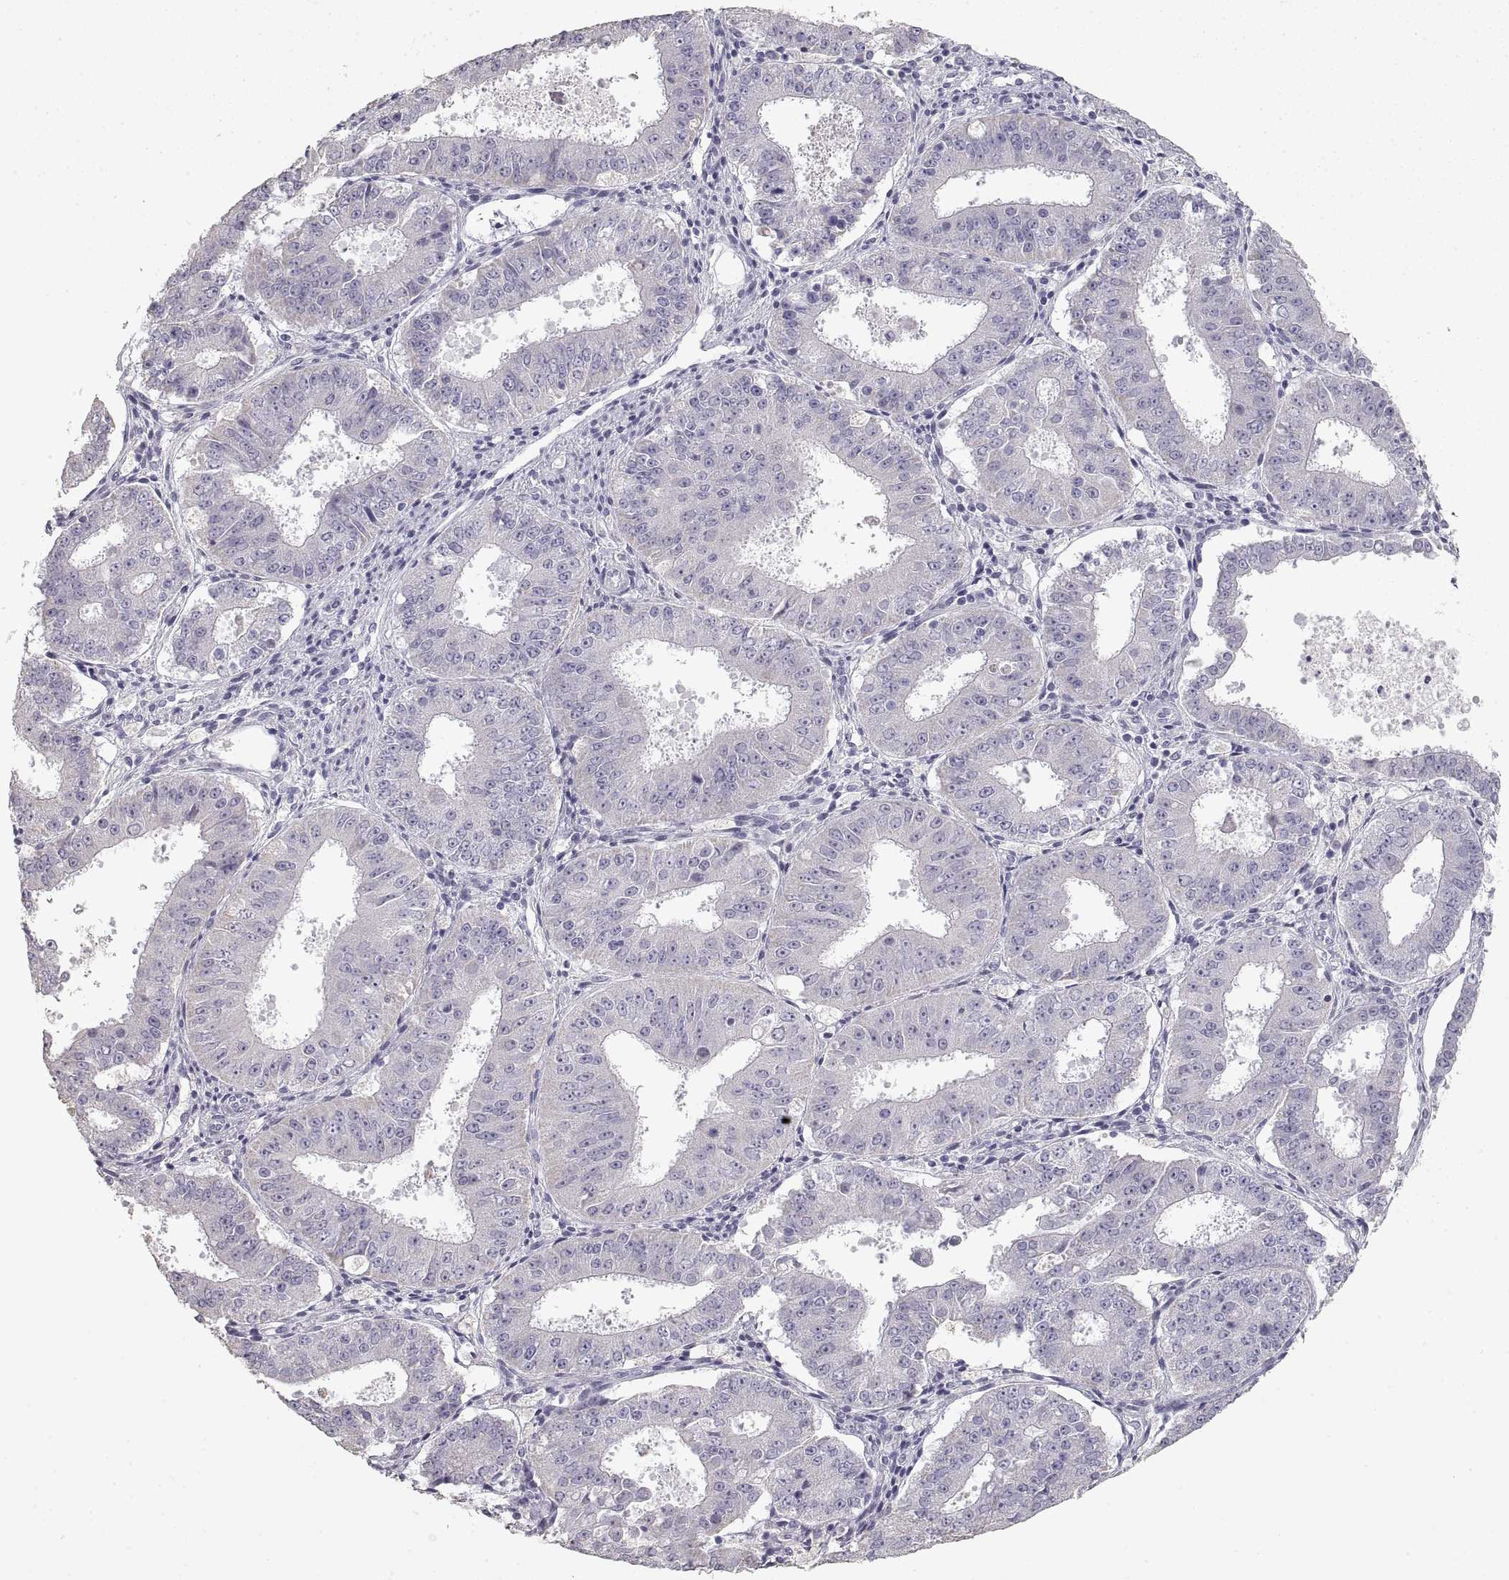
{"staining": {"intensity": "negative", "quantity": "none", "location": "none"}, "tissue": "ovarian cancer", "cell_type": "Tumor cells", "image_type": "cancer", "snomed": [{"axis": "morphology", "description": "Carcinoma, endometroid"}, {"axis": "topography", "description": "Ovary"}], "caption": "Ovarian endometroid carcinoma was stained to show a protein in brown. There is no significant staining in tumor cells. (Brightfield microscopy of DAB immunohistochemistry (IHC) at high magnification).", "gene": "ZP3", "patient": {"sex": "female", "age": 42}}